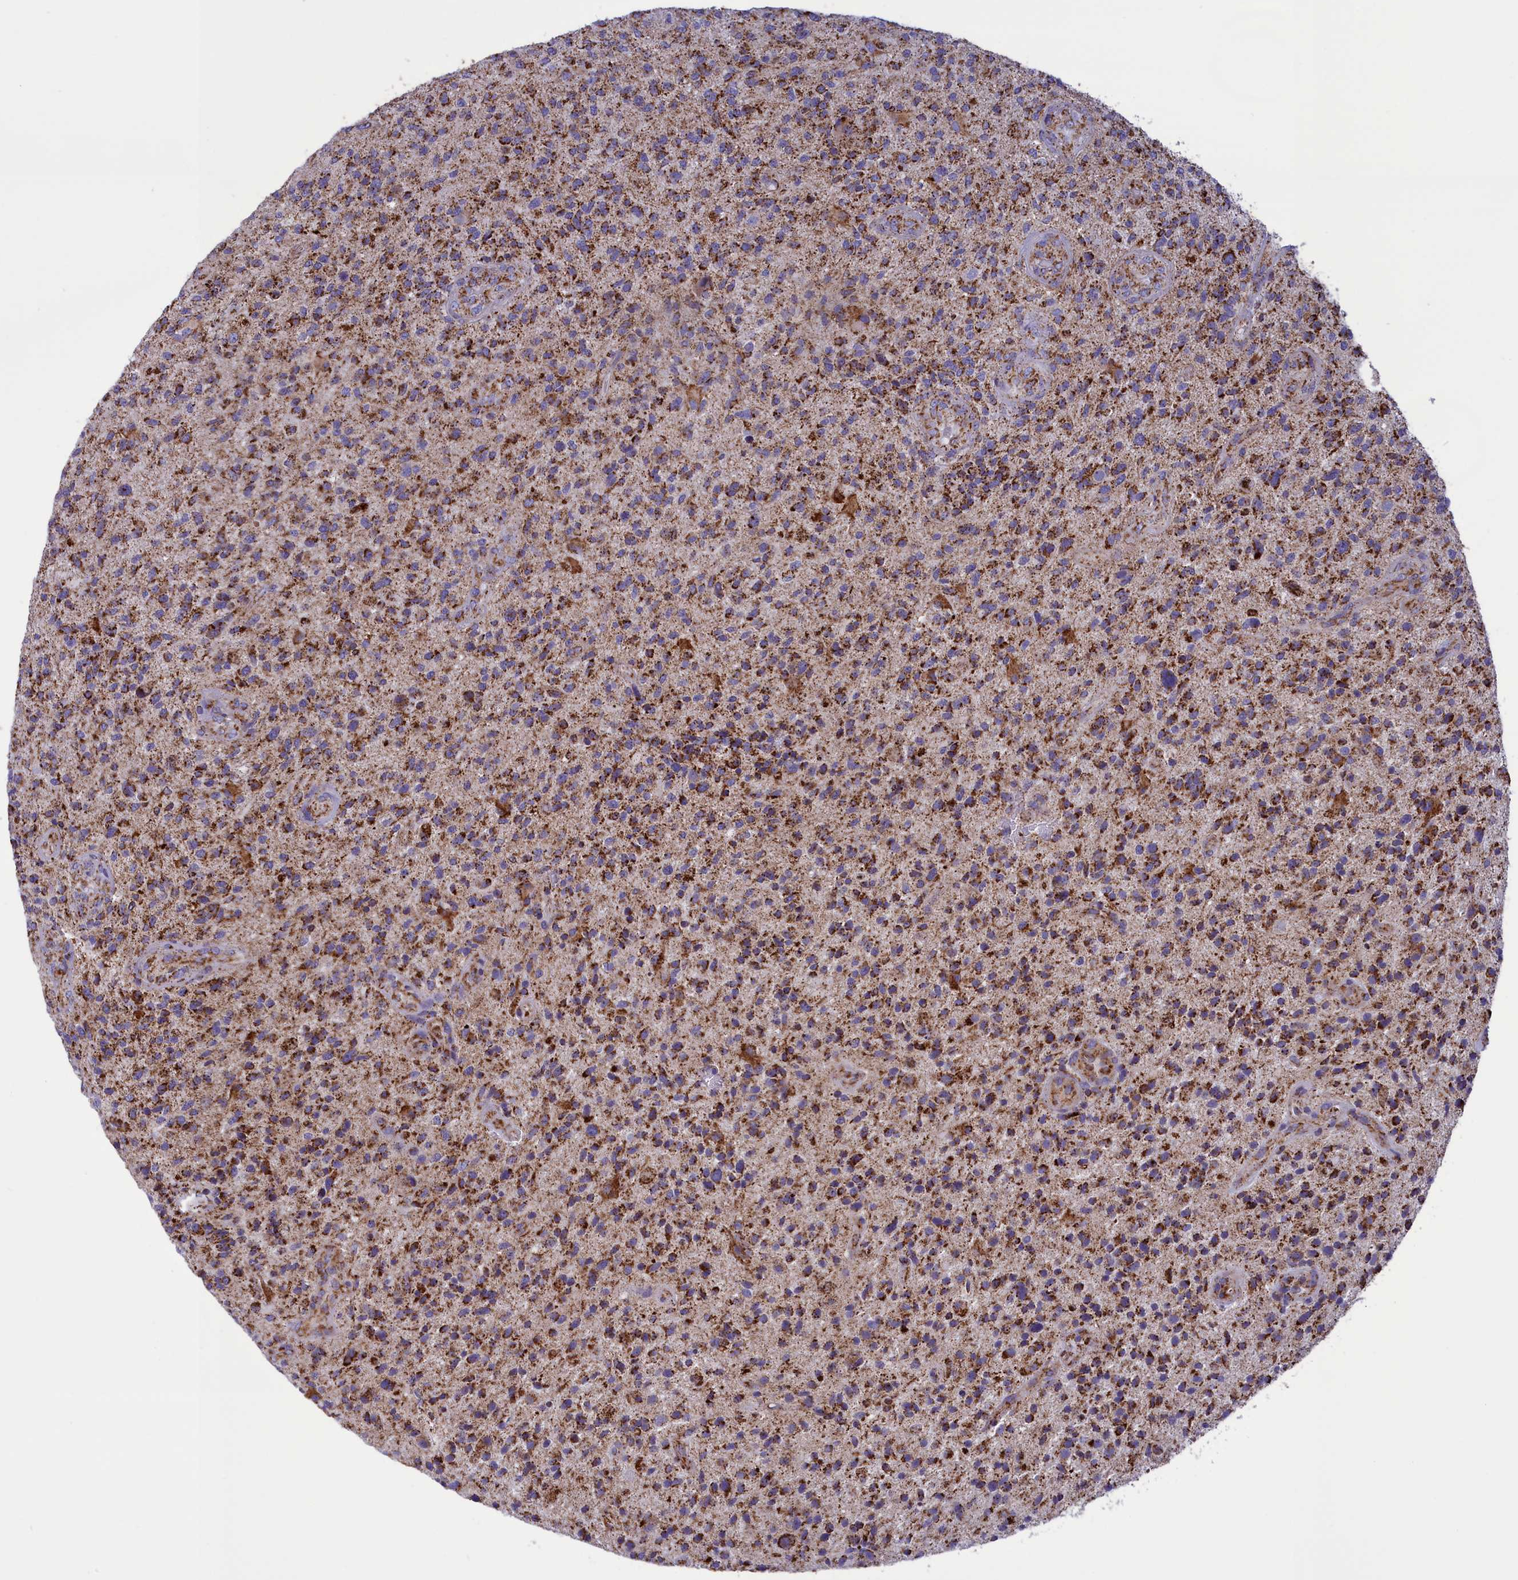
{"staining": {"intensity": "strong", "quantity": "25%-75%", "location": "cytoplasmic/membranous"}, "tissue": "glioma", "cell_type": "Tumor cells", "image_type": "cancer", "snomed": [{"axis": "morphology", "description": "Glioma, malignant, High grade"}, {"axis": "topography", "description": "Brain"}], "caption": "Brown immunohistochemical staining in high-grade glioma (malignant) displays strong cytoplasmic/membranous staining in approximately 25%-75% of tumor cells. The protein is shown in brown color, while the nuclei are stained blue.", "gene": "ISOC2", "patient": {"sex": "male", "age": 47}}